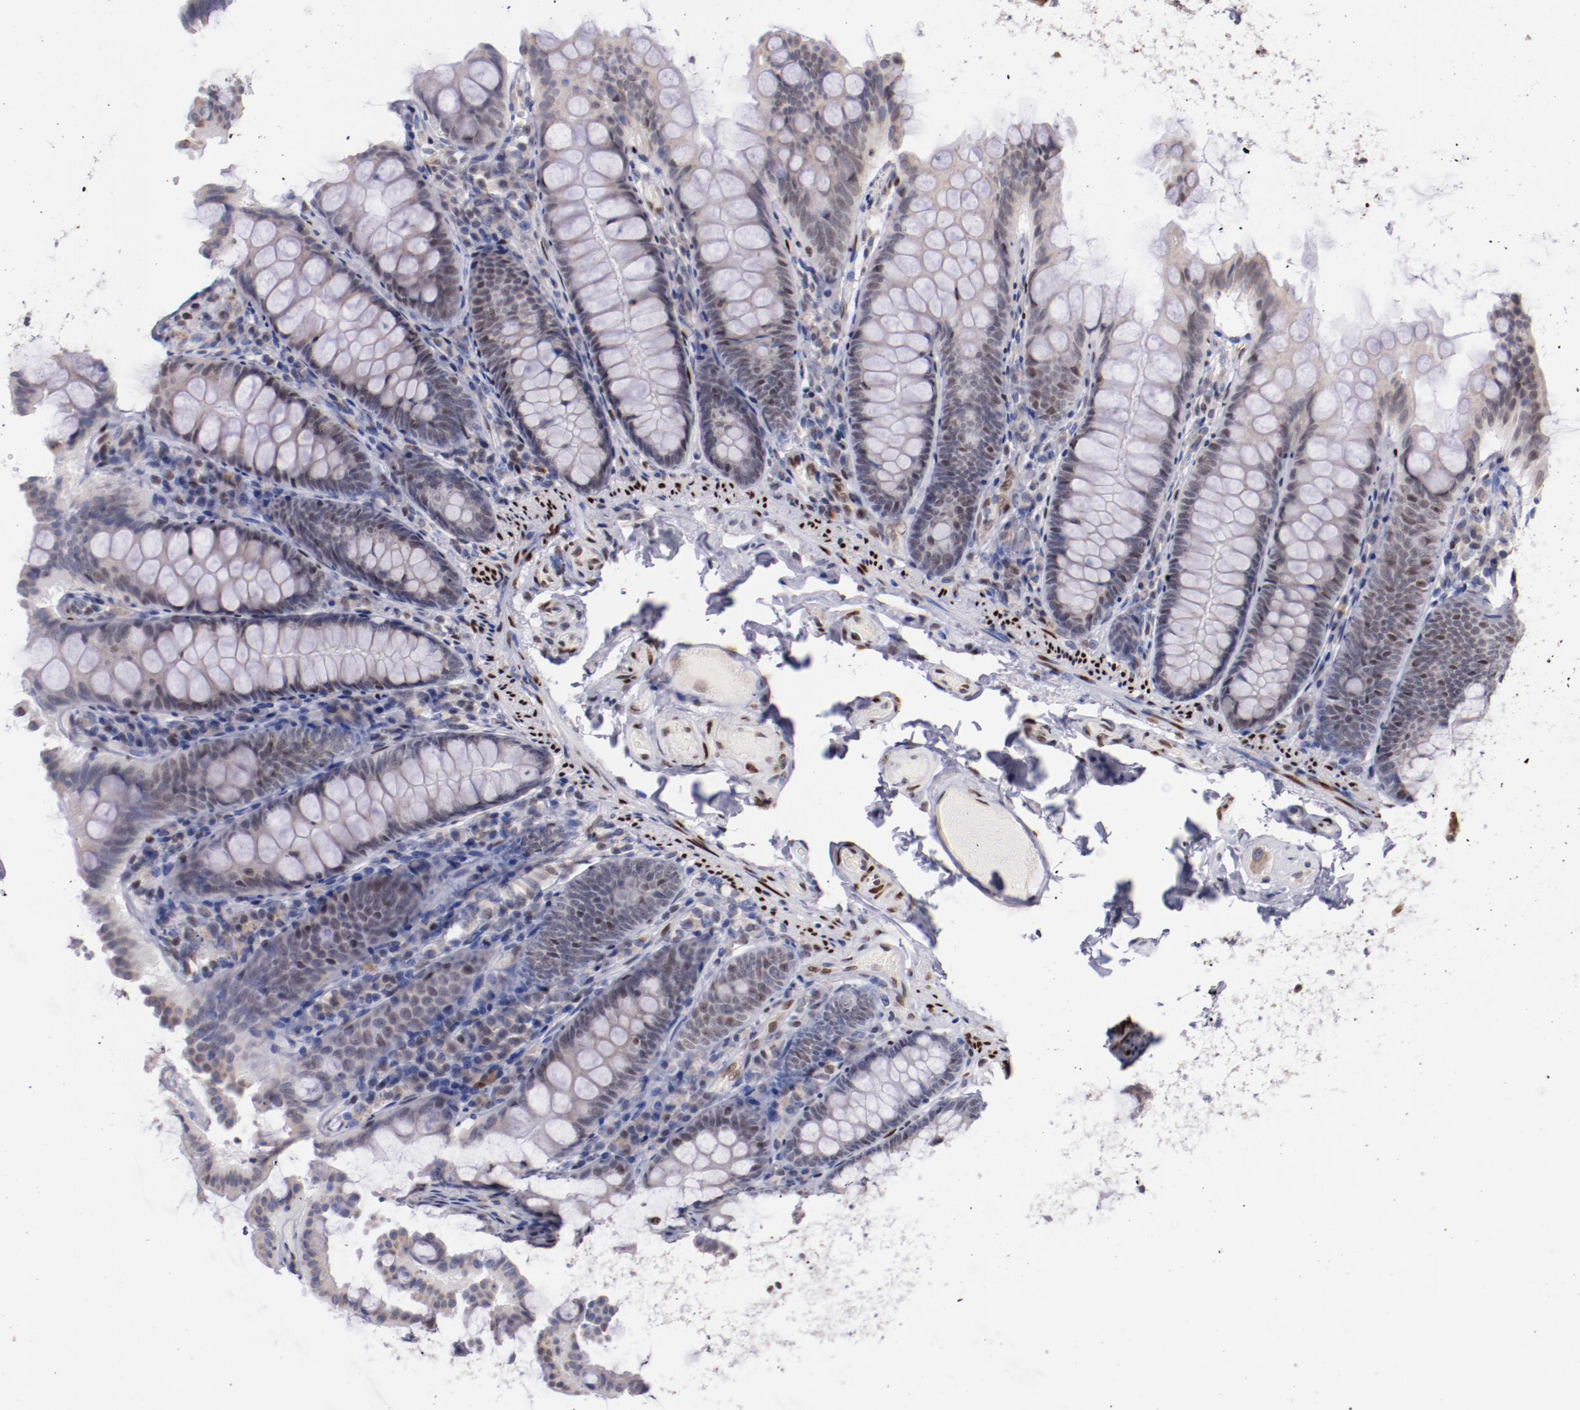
{"staining": {"intensity": "moderate", "quantity": ">75%", "location": "nuclear"}, "tissue": "colon", "cell_type": "Endothelial cells", "image_type": "normal", "snomed": [{"axis": "morphology", "description": "Normal tissue, NOS"}, {"axis": "topography", "description": "Colon"}], "caption": "Immunohistochemistry histopathology image of benign colon: colon stained using immunohistochemistry (IHC) shows medium levels of moderate protein expression localized specifically in the nuclear of endothelial cells, appearing as a nuclear brown color.", "gene": "SRF", "patient": {"sex": "female", "age": 61}}